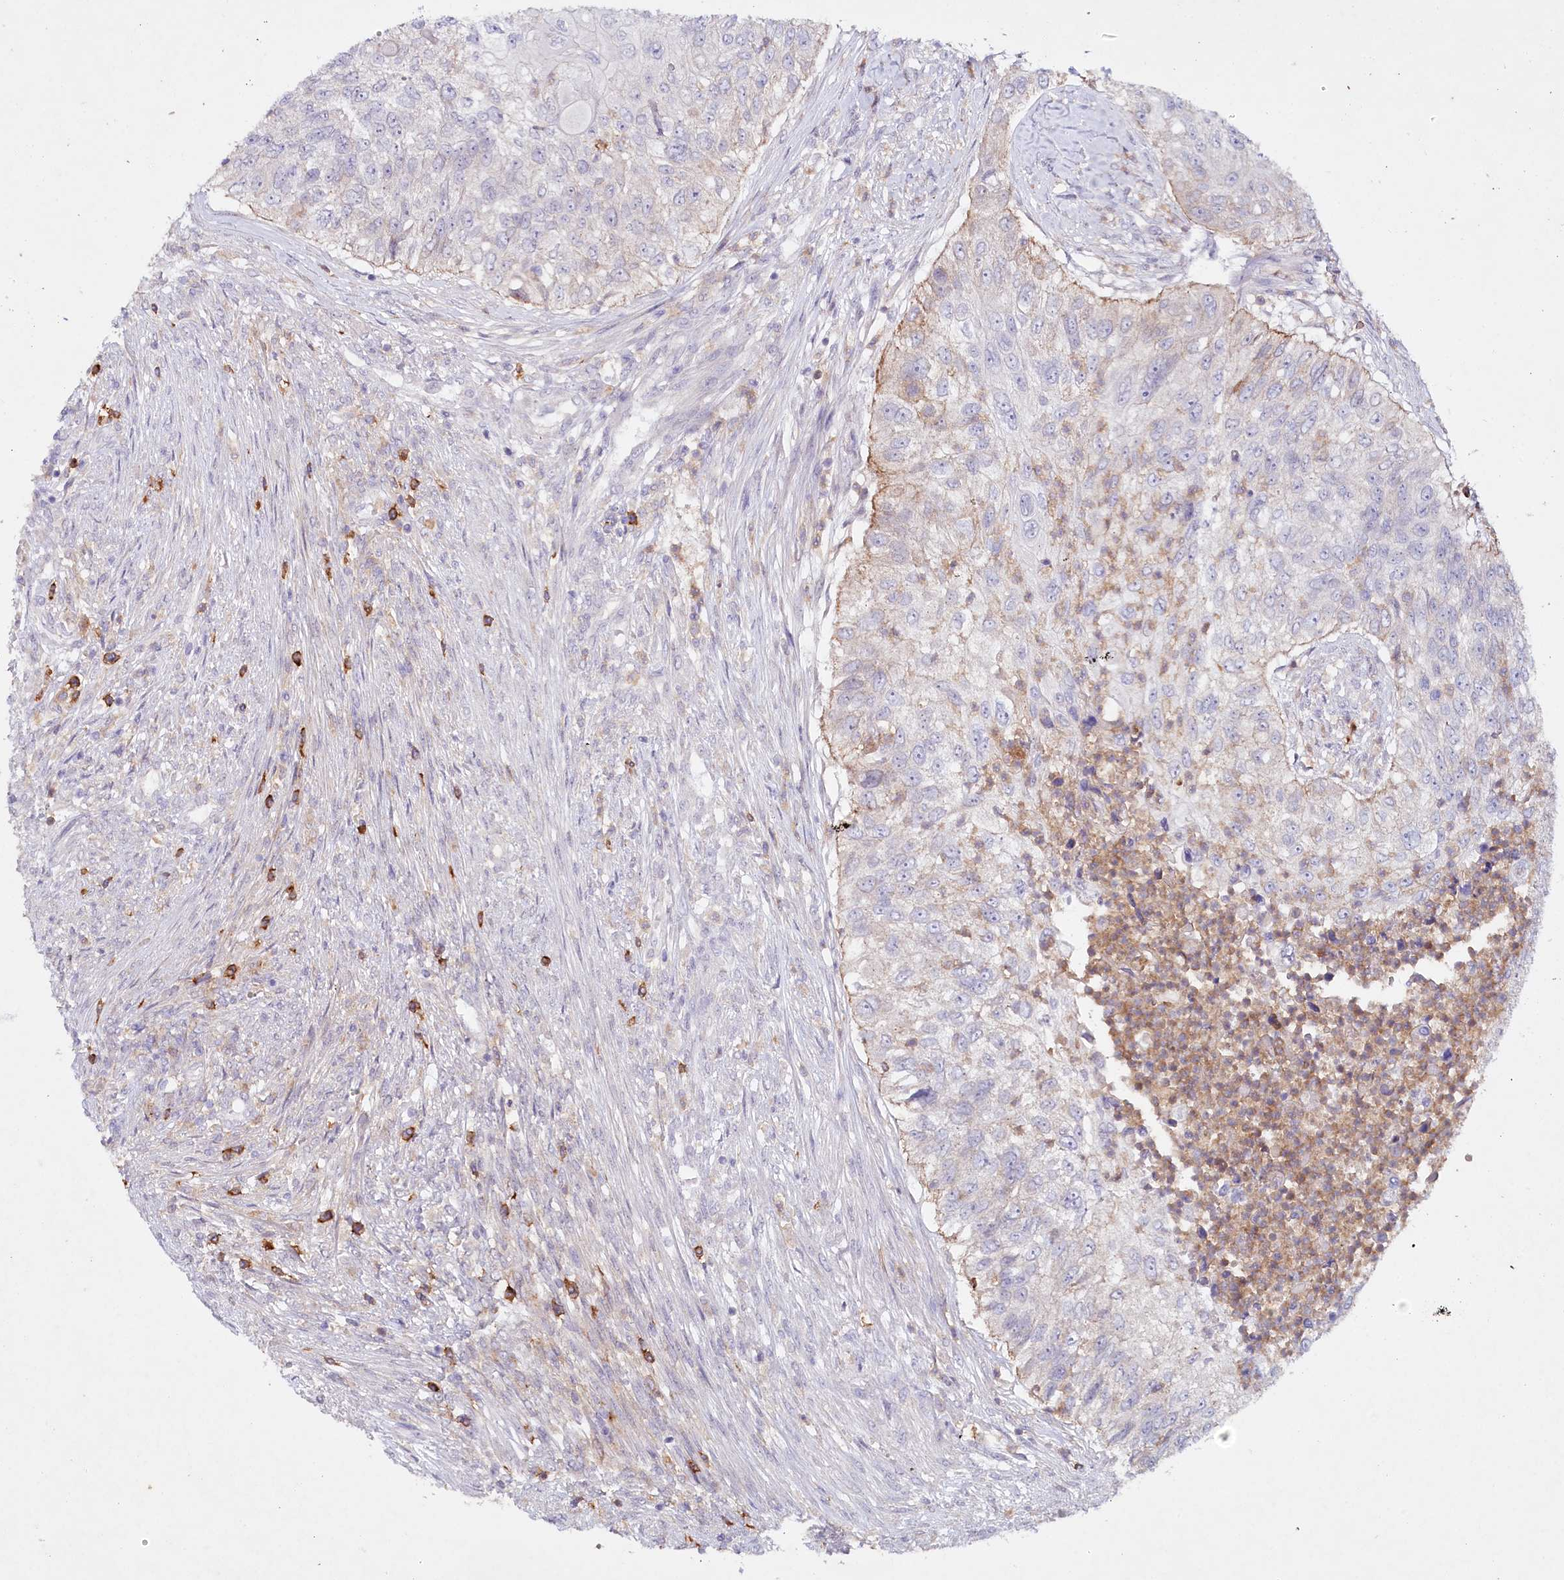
{"staining": {"intensity": "moderate", "quantity": "<25%", "location": "cytoplasmic/membranous"}, "tissue": "urothelial cancer", "cell_type": "Tumor cells", "image_type": "cancer", "snomed": [{"axis": "morphology", "description": "Urothelial carcinoma, High grade"}, {"axis": "topography", "description": "Urinary bladder"}], "caption": "DAB (3,3'-diaminobenzidine) immunohistochemical staining of high-grade urothelial carcinoma exhibits moderate cytoplasmic/membranous protein positivity in about <25% of tumor cells.", "gene": "ALDH3B1", "patient": {"sex": "female", "age": 60}}